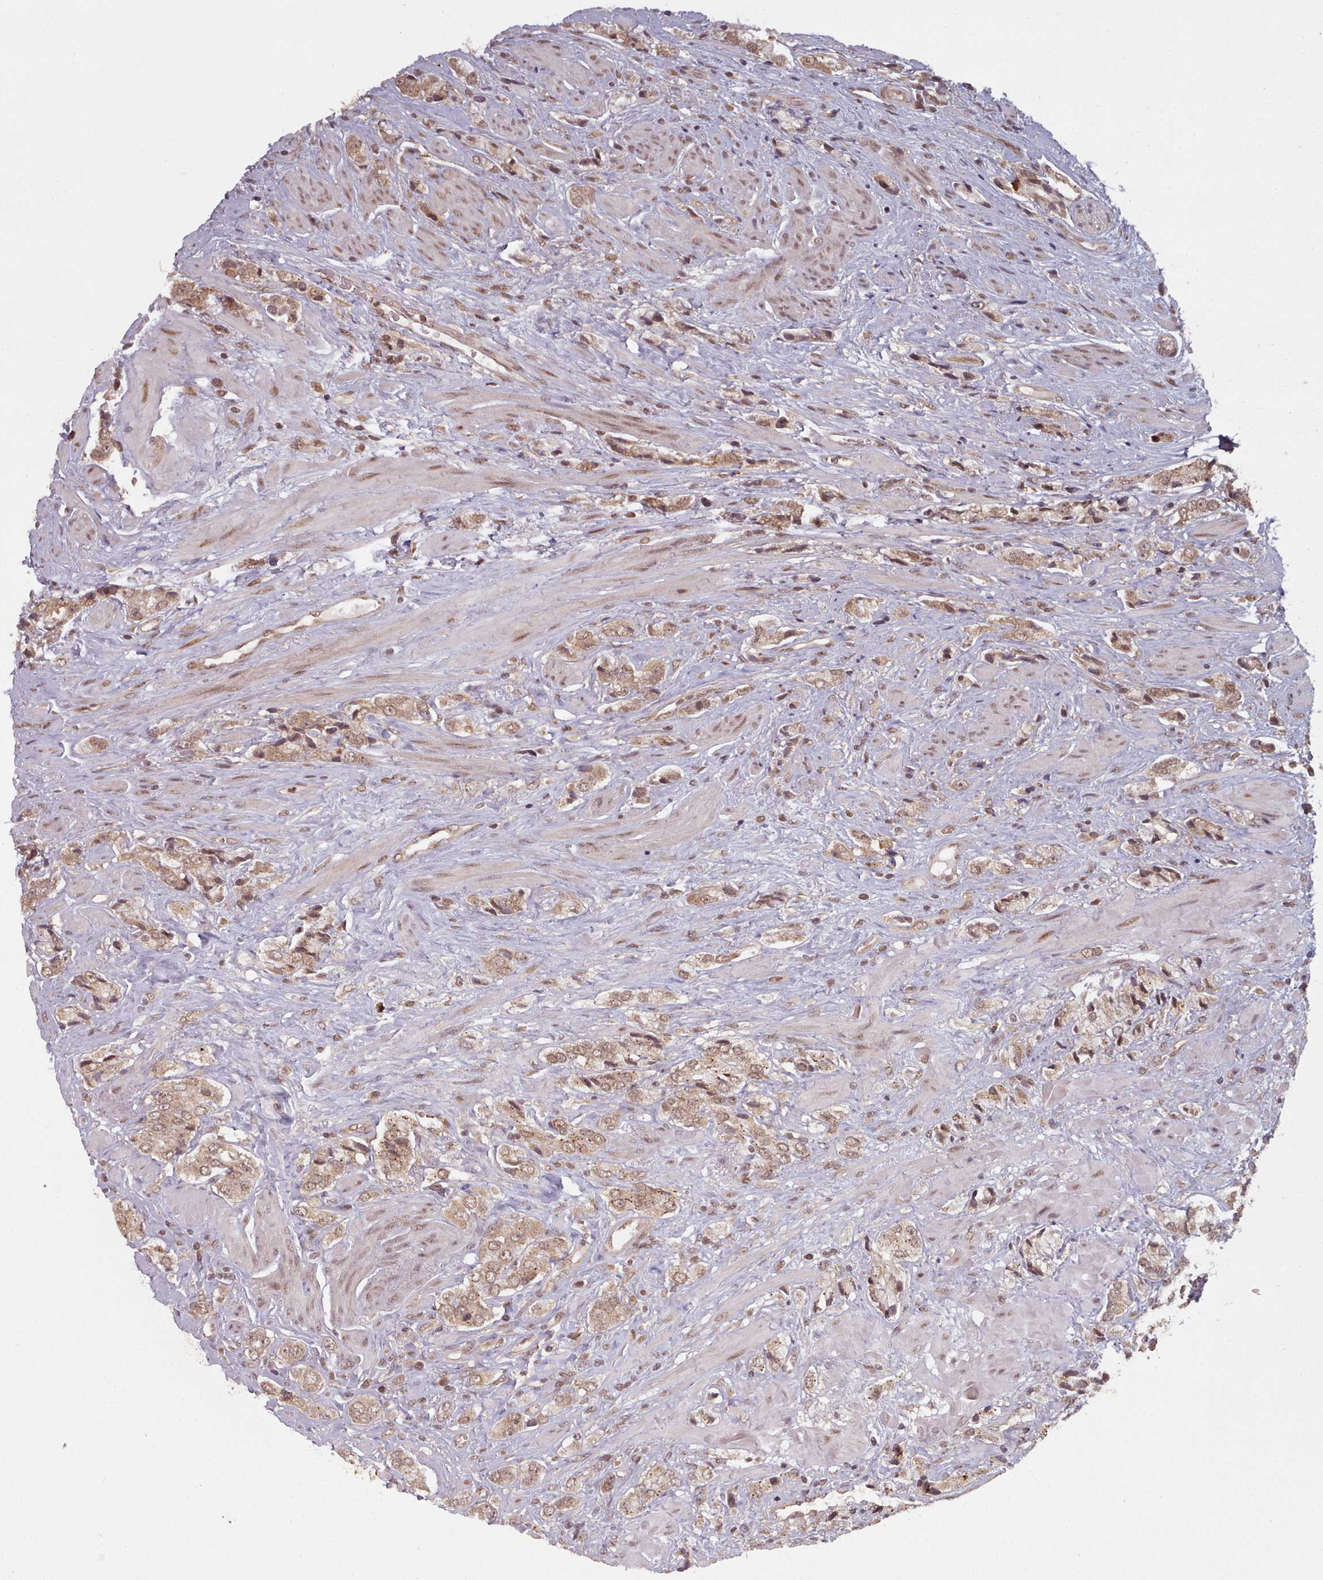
{"staining": {"intensity": "weak", "quantity": ">75%", "location": "cytoplasmic/membranous,nuclear"}, "tissue": "prostate cancer", "cell_type": "Tumor cells", "image_type": "cancer", "snomed": [{"axis": "morphology", "description": "Adenocarcinoma, High grade"}, {"axis": "topography", "description": "Prostate and seminal vesicle, NOS"}], "caption": "Adenocarcinoma (high-grade) (prostate) stained for a protein reveals weak cytoplasmic/membranous and nuclear positivity in tumor cells. The staining was performed using DAB (3,3'-diaminobenzidine), with brown indicating positive protein expression. Nuclei are stained blue with hematoxylin.", "gene": "DHX8", "patient": {"sex": "male", "age": 64}}